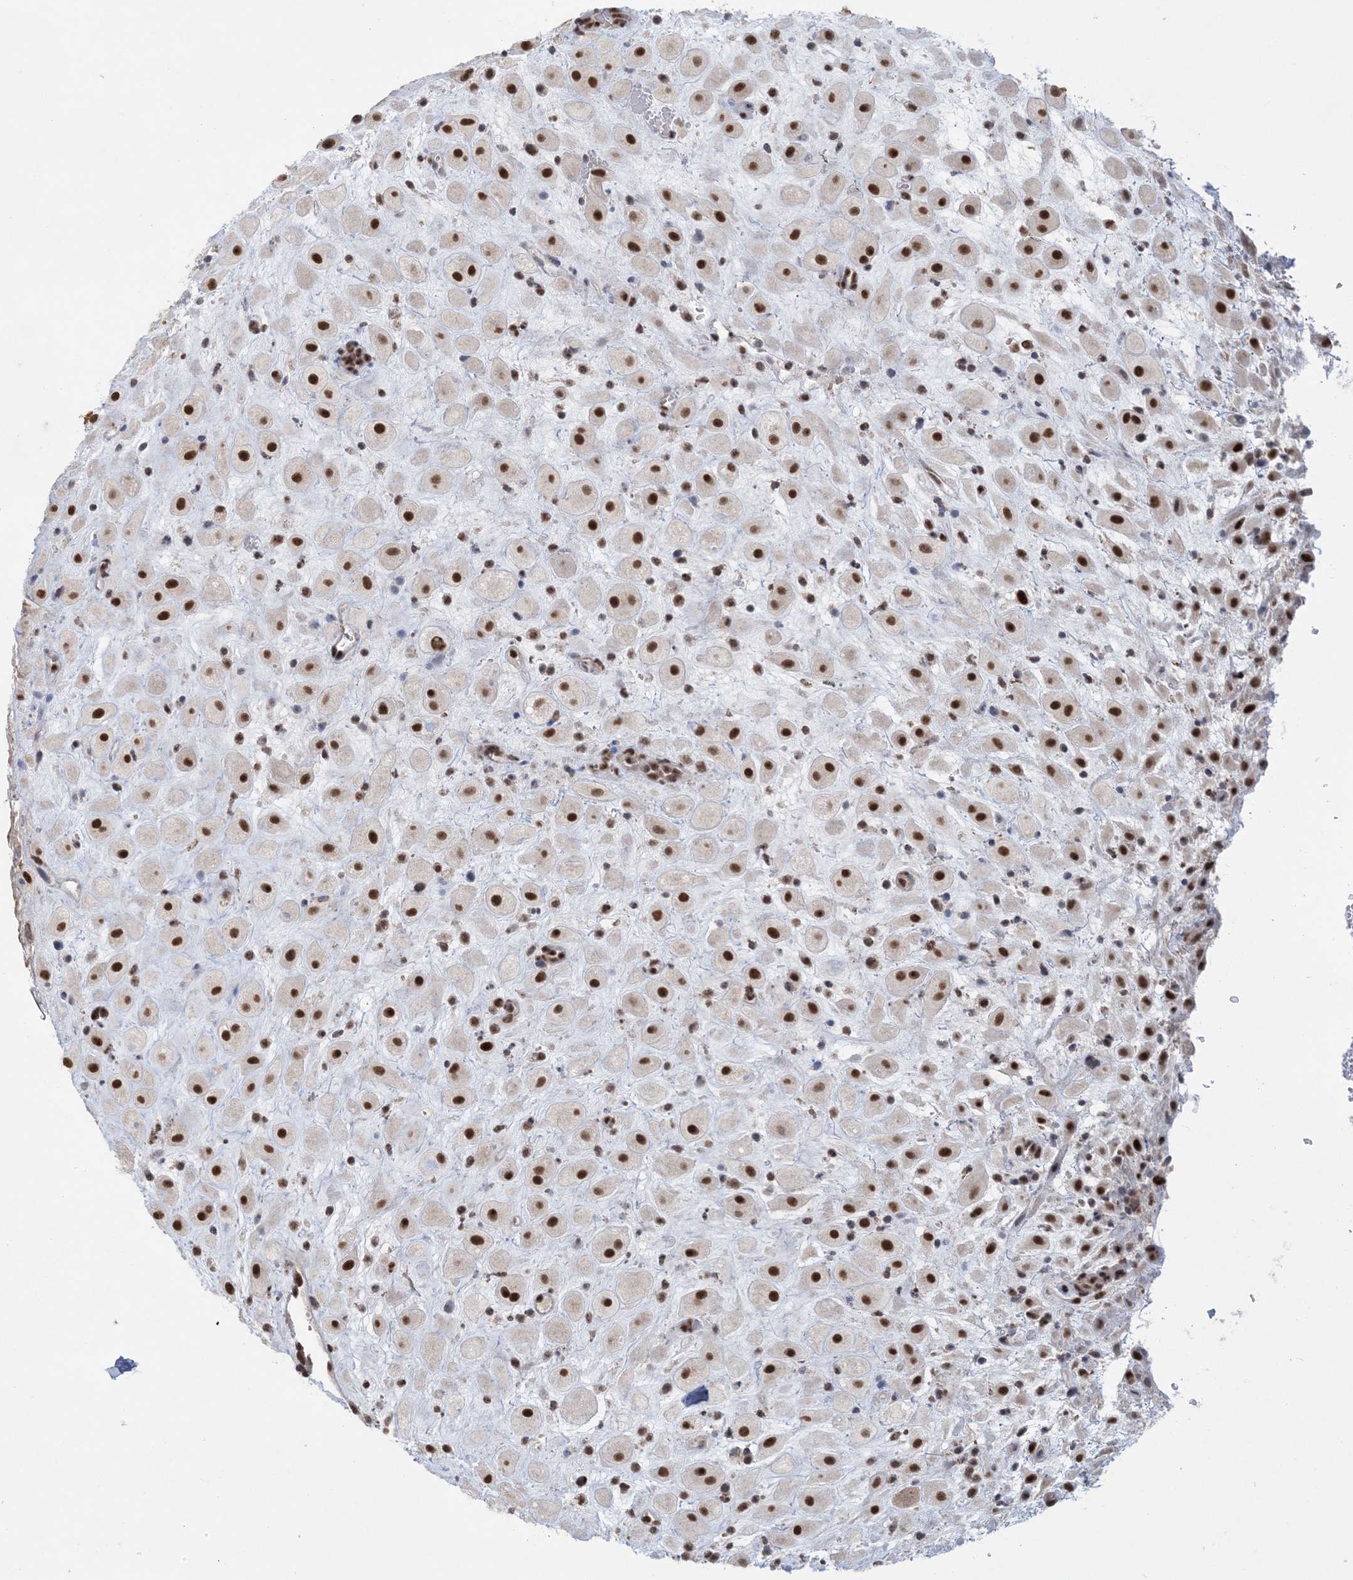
{"staining": {"intensity": "strong", "quantity": ">75%", "location": "nuclear"}, "tissue": "placenta", "cell_type": "Decidual cells", "image_type": "normal", "snomed": [{"axis": "morphology", "description": "Normal tissue, NOS"}, {"axis": "topography", "description": "Placenta"}], "caption": "Unremarkable placenta exhibits strong nuclear staining in approximately >75% of decidual cells.", "gene": "TRMT10C", "patient": {"sex": "female", "age": 35}}